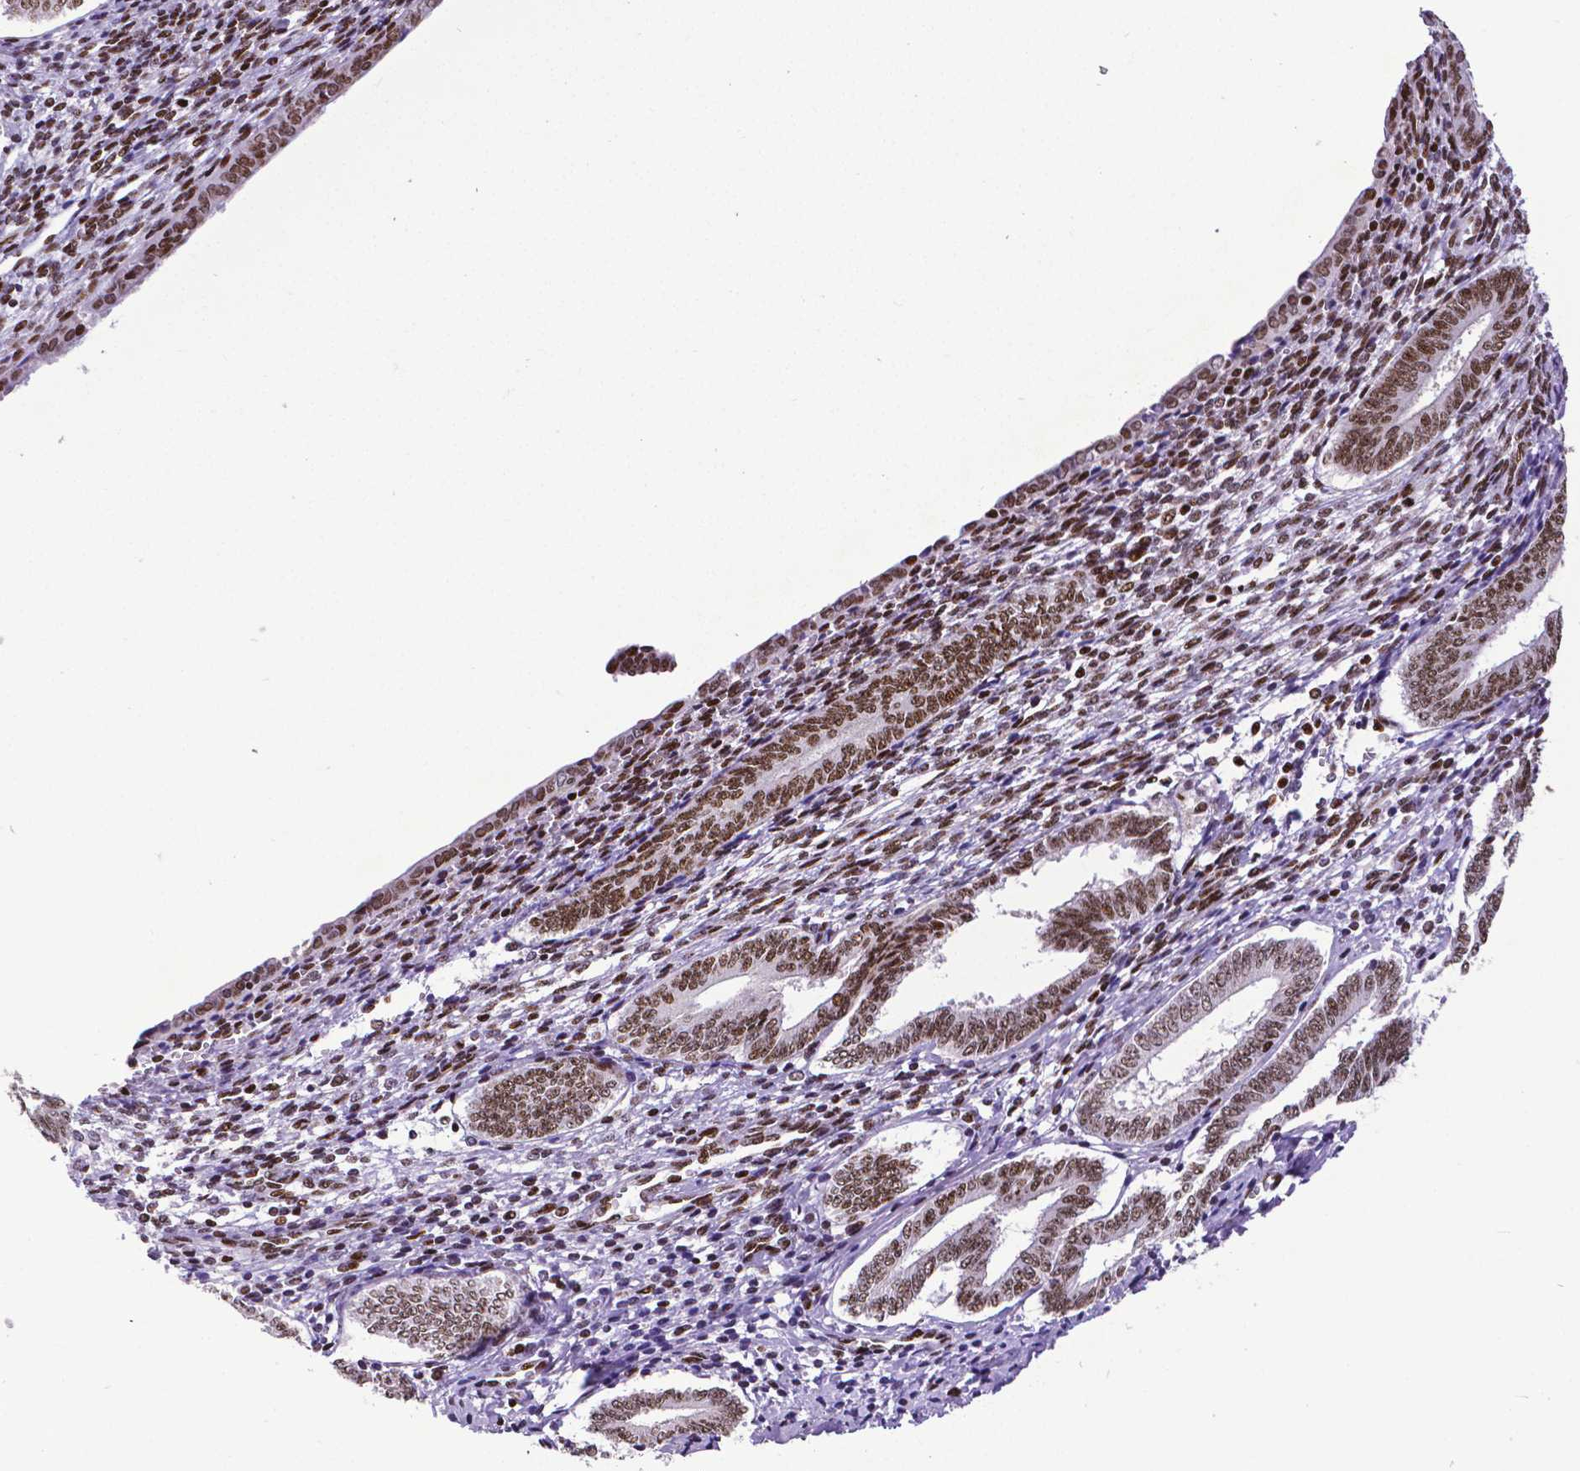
{"staining": {"intensity": "moderate", "quantity": ">75%", "location": "nuclear"}, "tissue": "cervical cancer", "cell_type": "Tumor cells", "image_type": "cancer", "snomed": [{"axis": "morphology", "description": "Squamous cell carcinoma, NOS"}, {"axis": "topography", "description": "Cervix"}], "caption": "Tumor cells reveal medium levels of moderate nuclear expression in approximately >75% of cells in human cervical squamous cell carcinoma. The staining was performed using DAB (3,3'-diaminobenzidine) to visualize the protein expression in brown, while the nuclei were stained in blue with hematoxylin (Magnification: 20x).", "gene": "CTCF", "patient": {"sex": "female", "age": 59}}